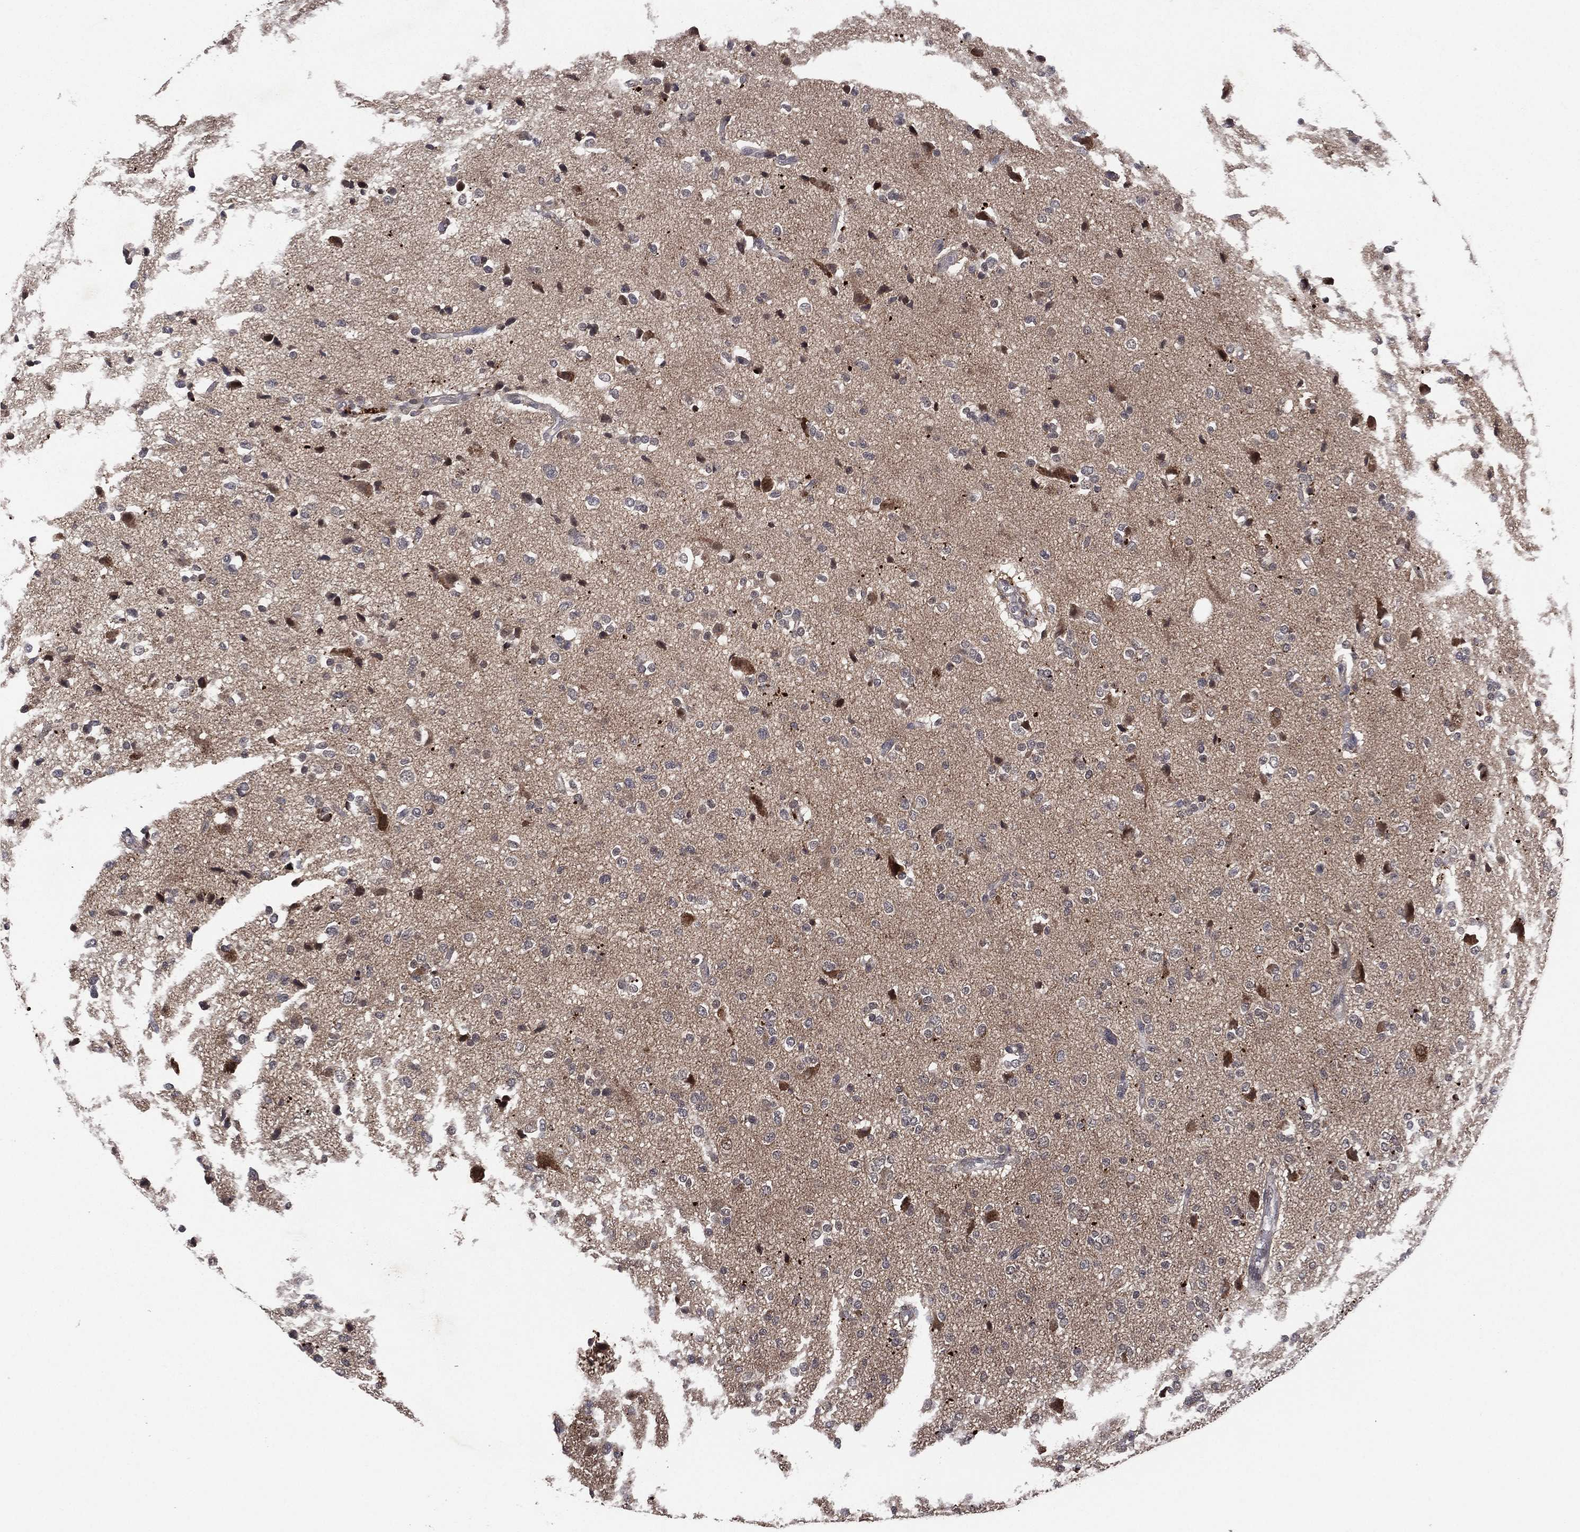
{"staining": {"intensity": "negative", "quantity": "none", "location": "none"}, "tissue": "glioma", "cell_type": "Tumor cells", "image_type": "cancer", "snomed": [{"axis": "morphology", "description": "Glioma, malignant, Low grade"}, {"axis": "topography", "description": "Brain"}], "caption": "Immunohistochemistry photomicrograph of human glioma stained for a protein (brown), which exhibits no expression in tumor cells.", "gene": "ATG4B", "patient": {"sex": "male", "age": 41}}